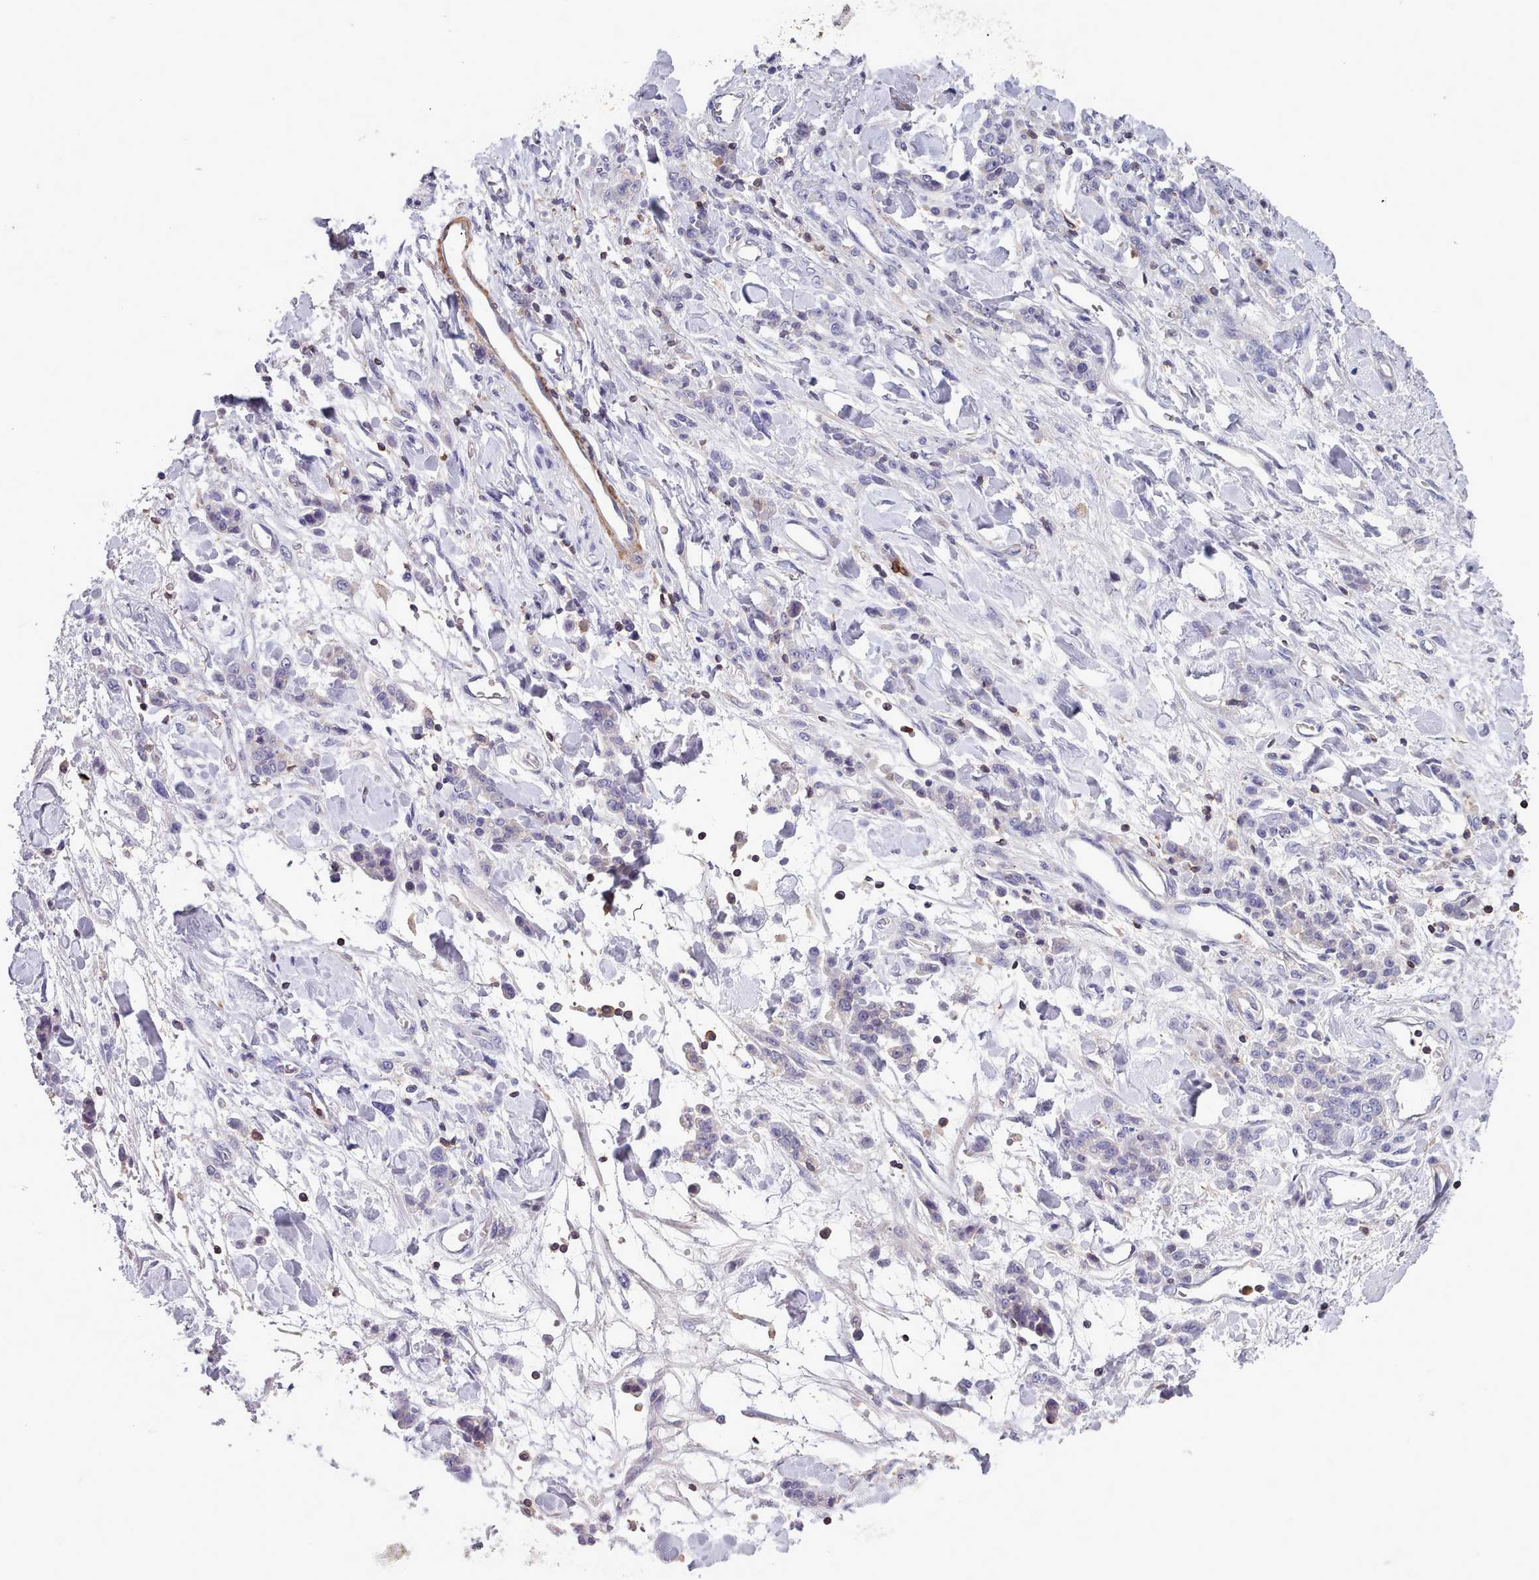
{"staining": {"intensity": "negative", "quantity": "none", "location": "none"}, "tissue": "stomach cancer", "cell_type": "Tumor cells", "image_type": "cancer", "snomed": [{"axis": "morphology", "description": "Normal tissue, NOS"}, {"axis": "morphology", "description": "Adenocarcinoma, NOS"}, {"axis": "topography", "description": "Stomach"}], "caption": "Image shows no significant protein positivity in tumor cells of stomach adenocarcinoma.", "gene": "RAC2", "patient": {"sex": "male", "age": 82}}